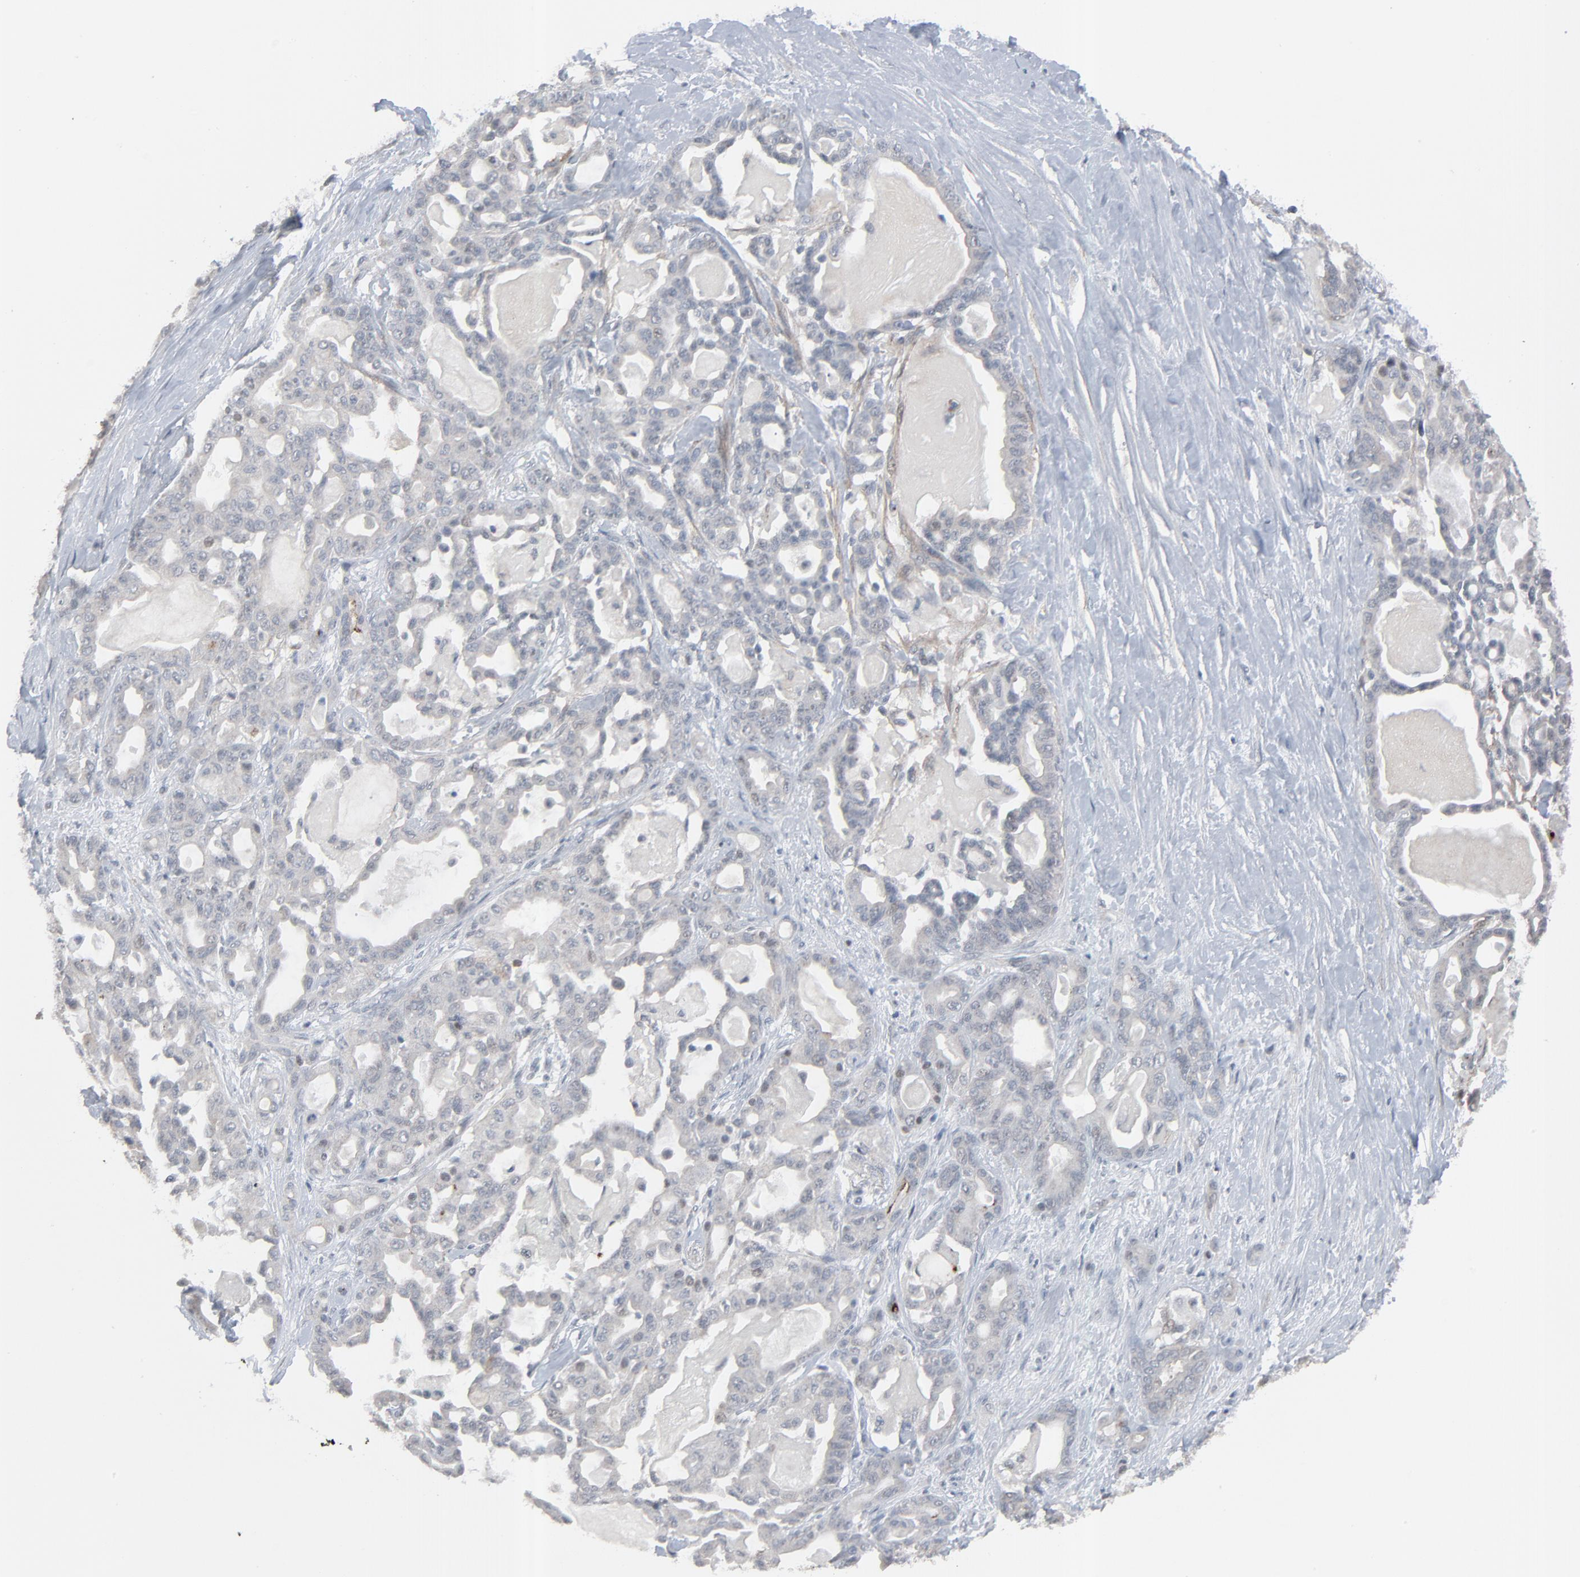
{"staining": {"intensity": "negative", "quantity": "none", "location": "none"}, "tissue": "pancreatic cancer", "cell_type": "Tumor cells", "image_type": "cancer", "snomed": [{"axis": "morphology", "description": "Adenocarcinoma, NOS"}, {"axis": "topography", "description": "Pancreas"}], "caption": "A high-resolution image shows IHC staining of adenocarcinoma (pancreatic), which exhibits no significant expression in tumor cells.", "gene": "NEUROD1", "patient": {"sex": "male", "age": 63}}